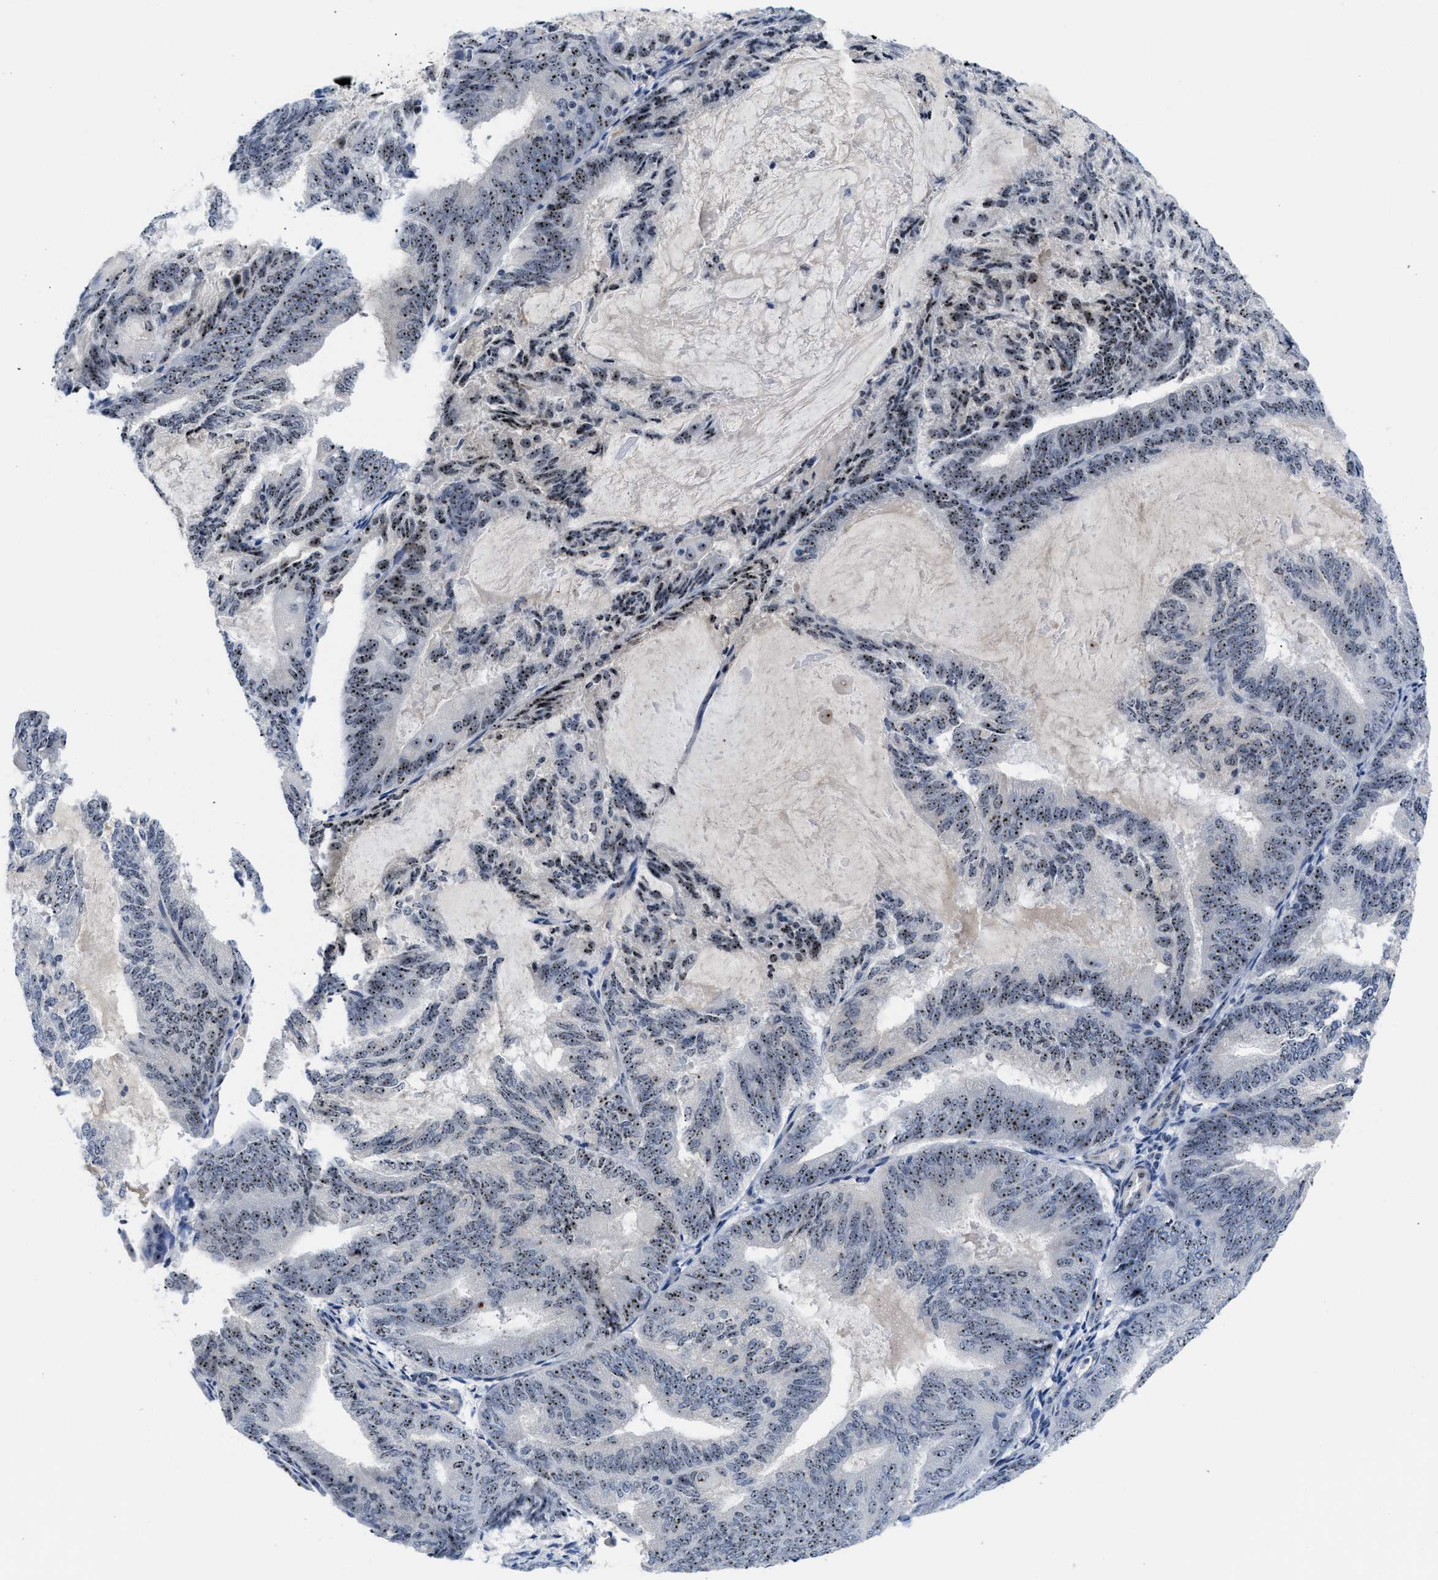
{"staining": {"intensity": "strong", "quantity": ">75%", "location": "nuclear"}, "tissue": "endometrial cancer", "cell_type": "Tumor cells", "image_type": "cancer", "snomed": [{"axis": "morphology", "description": "Adenocarcinoma, NOS"}, {"axis": "topography", "description": "Endometrium"}], "caption": "Protein expression analysis of human adenocarcinoma (endometrial) reveals strong nuclear expression in about >75% of tumor cells.", "gene": "NOP58", "patient": {"sex": "female", "age": 81}}